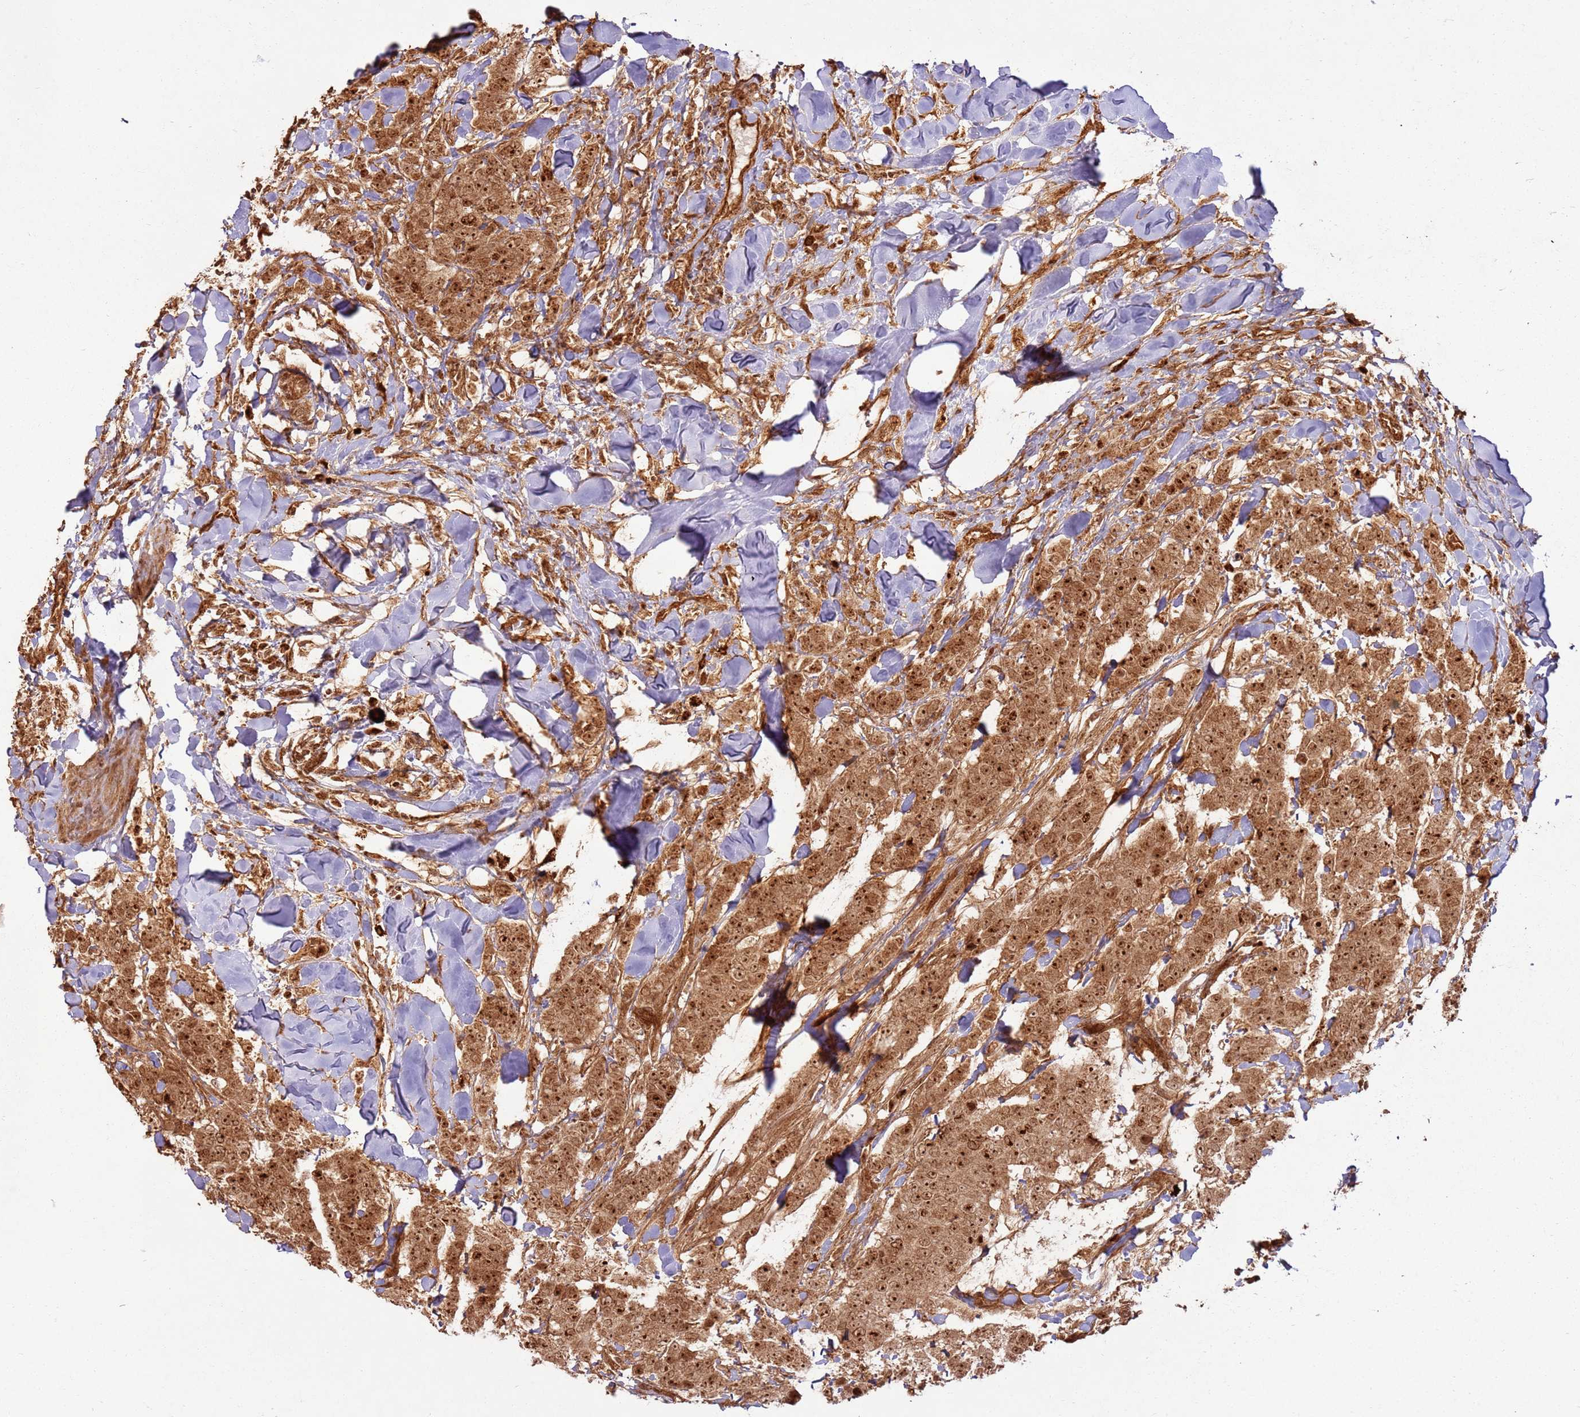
{"staining": {"intensity": "strong", "quantity": ">75%", "location": "cytoplasmic/membranous,nuclear"}, "tissue": "breast cancer", "cell_type": "Tumor cells", "image_type": "cancer", "snomed": [{"axis": "morphology", "description": "Duct carcinoma"}, {"axis": "topography", "description": "Breast"}], "caption": "Protein analysis of breast cancer tissue reveals strong cytoplasmic/membranous and nuclear positivity in approximately >75% of tumor cells. The staining was performed using DAB (3,3'-diaminobenzidine) to visualize the protein expression in brown, while the nuclei were stained in blue with hematoxylin (Magnification: 20x).", "gene": "TBC1D13", "patient": {"sex": "female", "age": 40}}